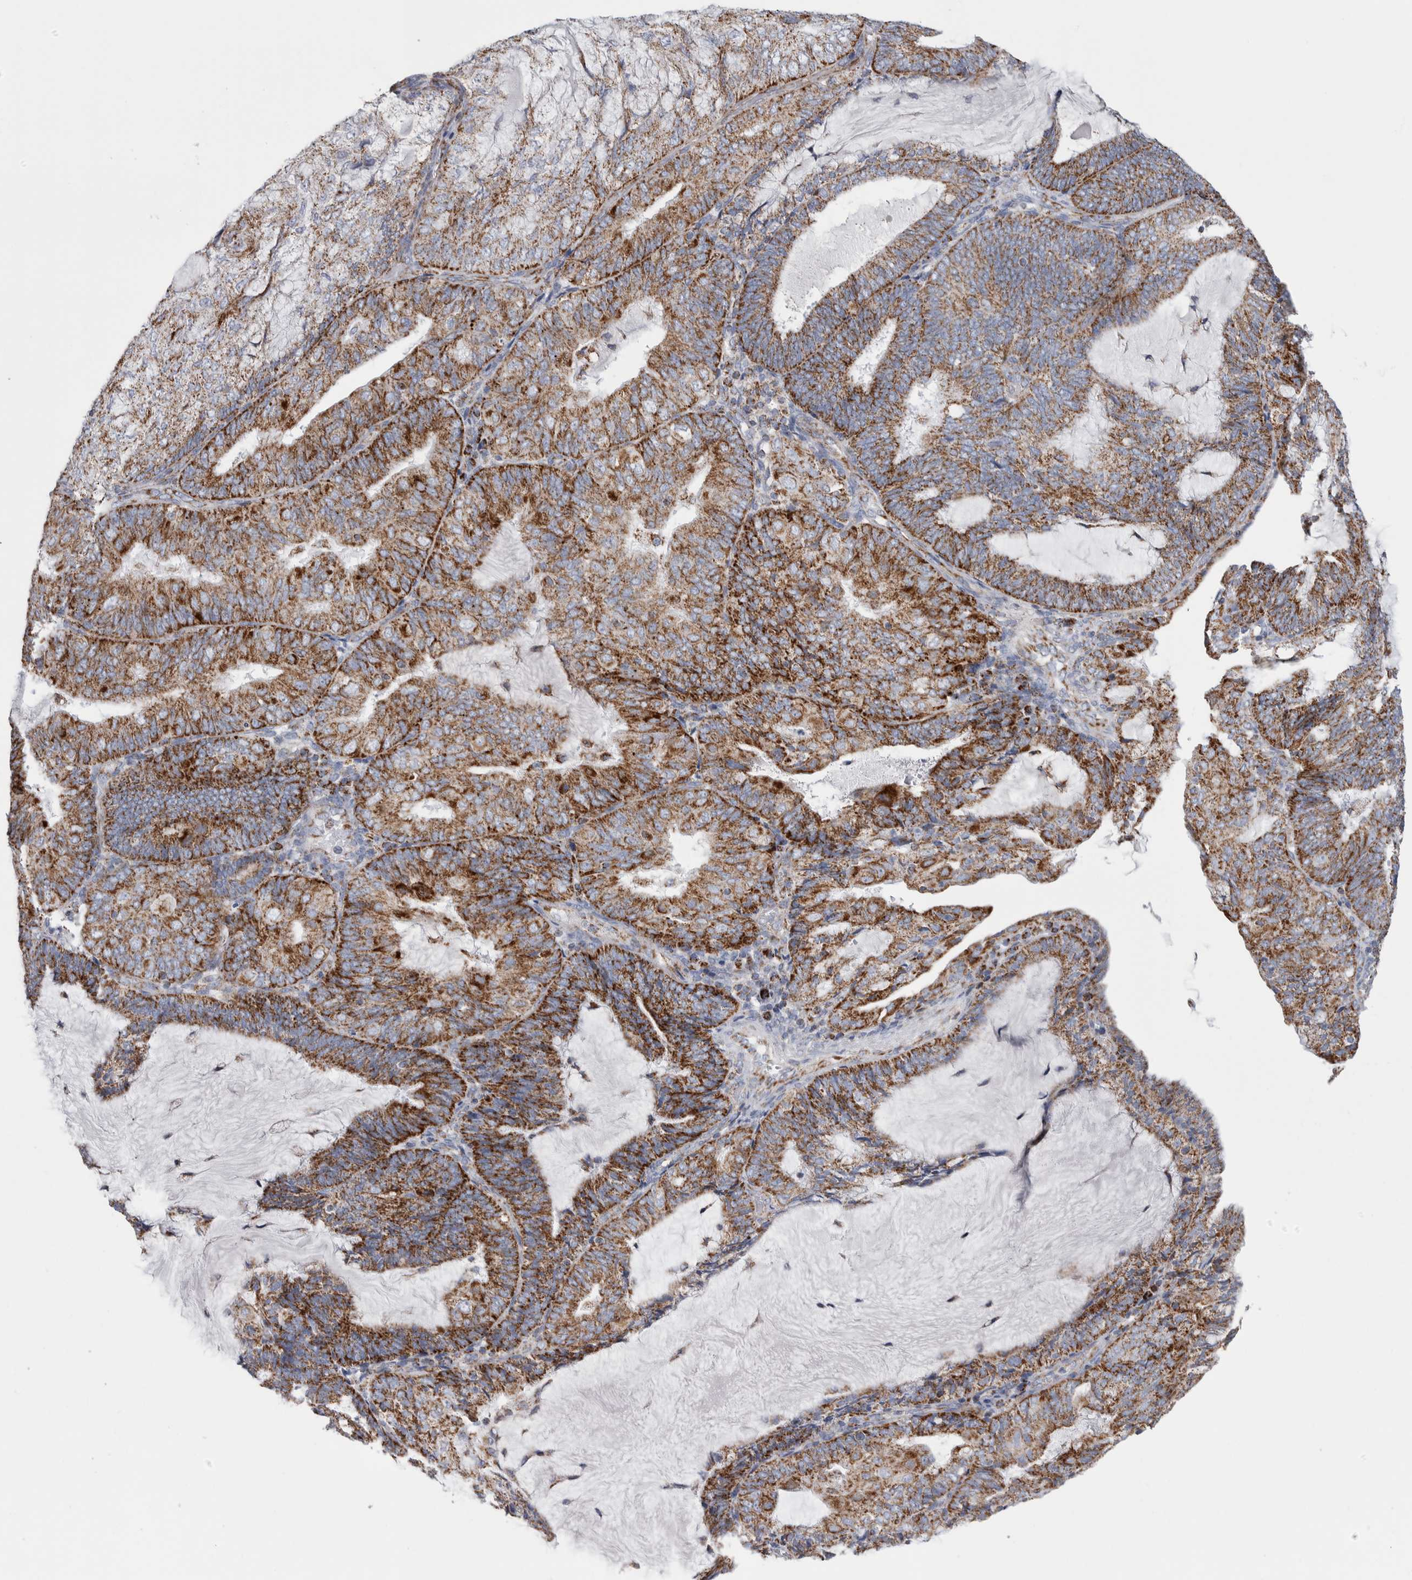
{"staining": {"intensity": "moderate", "quantity": ">75%", "location": "cytoplasmic/membranous"}, "tissue": "endometrial cancer", "cell_type": "Tumor cells", "image_type": "cancer", "snomed": [{"axis": "morphology", "description": "Adenocarcinoma, NOS"}, {"axis": "topography", "description": "Endometrium"}], "caption": "DAB (3,3'-diaminobenzidine) immunohistochemical staining of endometrial adenocarcinoma shows moderate cytoplasmic/membranous protein expression in about >75% of tumor cells.", "gene": "ETFA", "patient": {"sex": "female", "age": 81}}